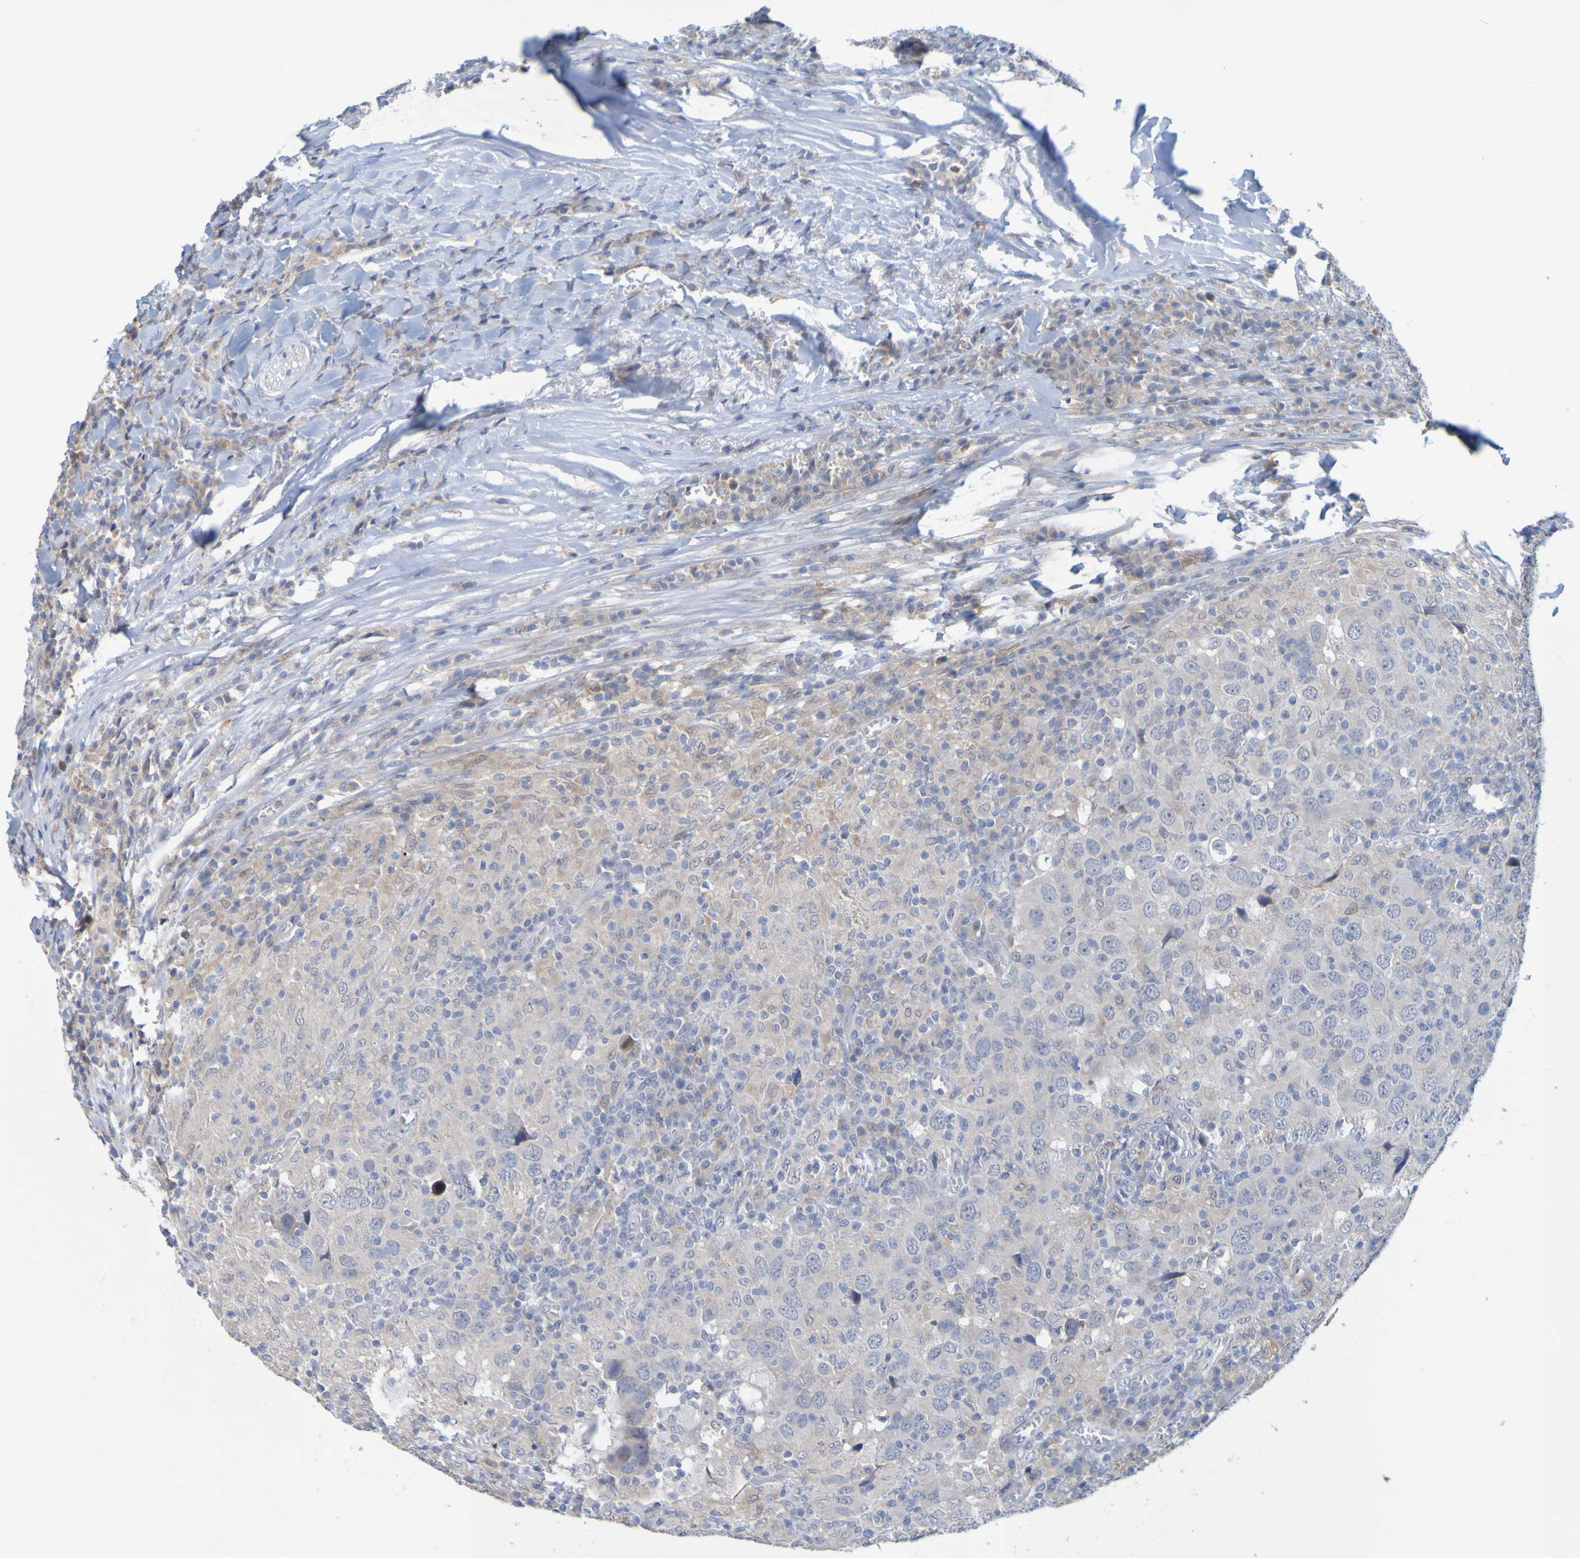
{"staining": {"intensity": "weak", "quantity": "<25%", "location": "cytoplasmic/membranous"}, "tissue": "head and neck cancer", "cell_type": "Tumor cells", "image_type": "cancer", "snomed": [{"axis": "morphology", "description": "Adenocarcinoma, NOS"}, {"axis": "topography", "description": "Salivary gland"}, {"axis": "topography", "description": "Head-Neck"}], "caption": "A high-resolution micrograph shows immunohistochemistry staining of head and neck adenocarcinoma, which exhibits no significant expression in tumor cells. (Brightfield microscopy of DAB (3,3'-diaminobenzidine) IHC at high magnification).", "gene": "LILRB5", "patient": {"sex": "female", "age": 65}}